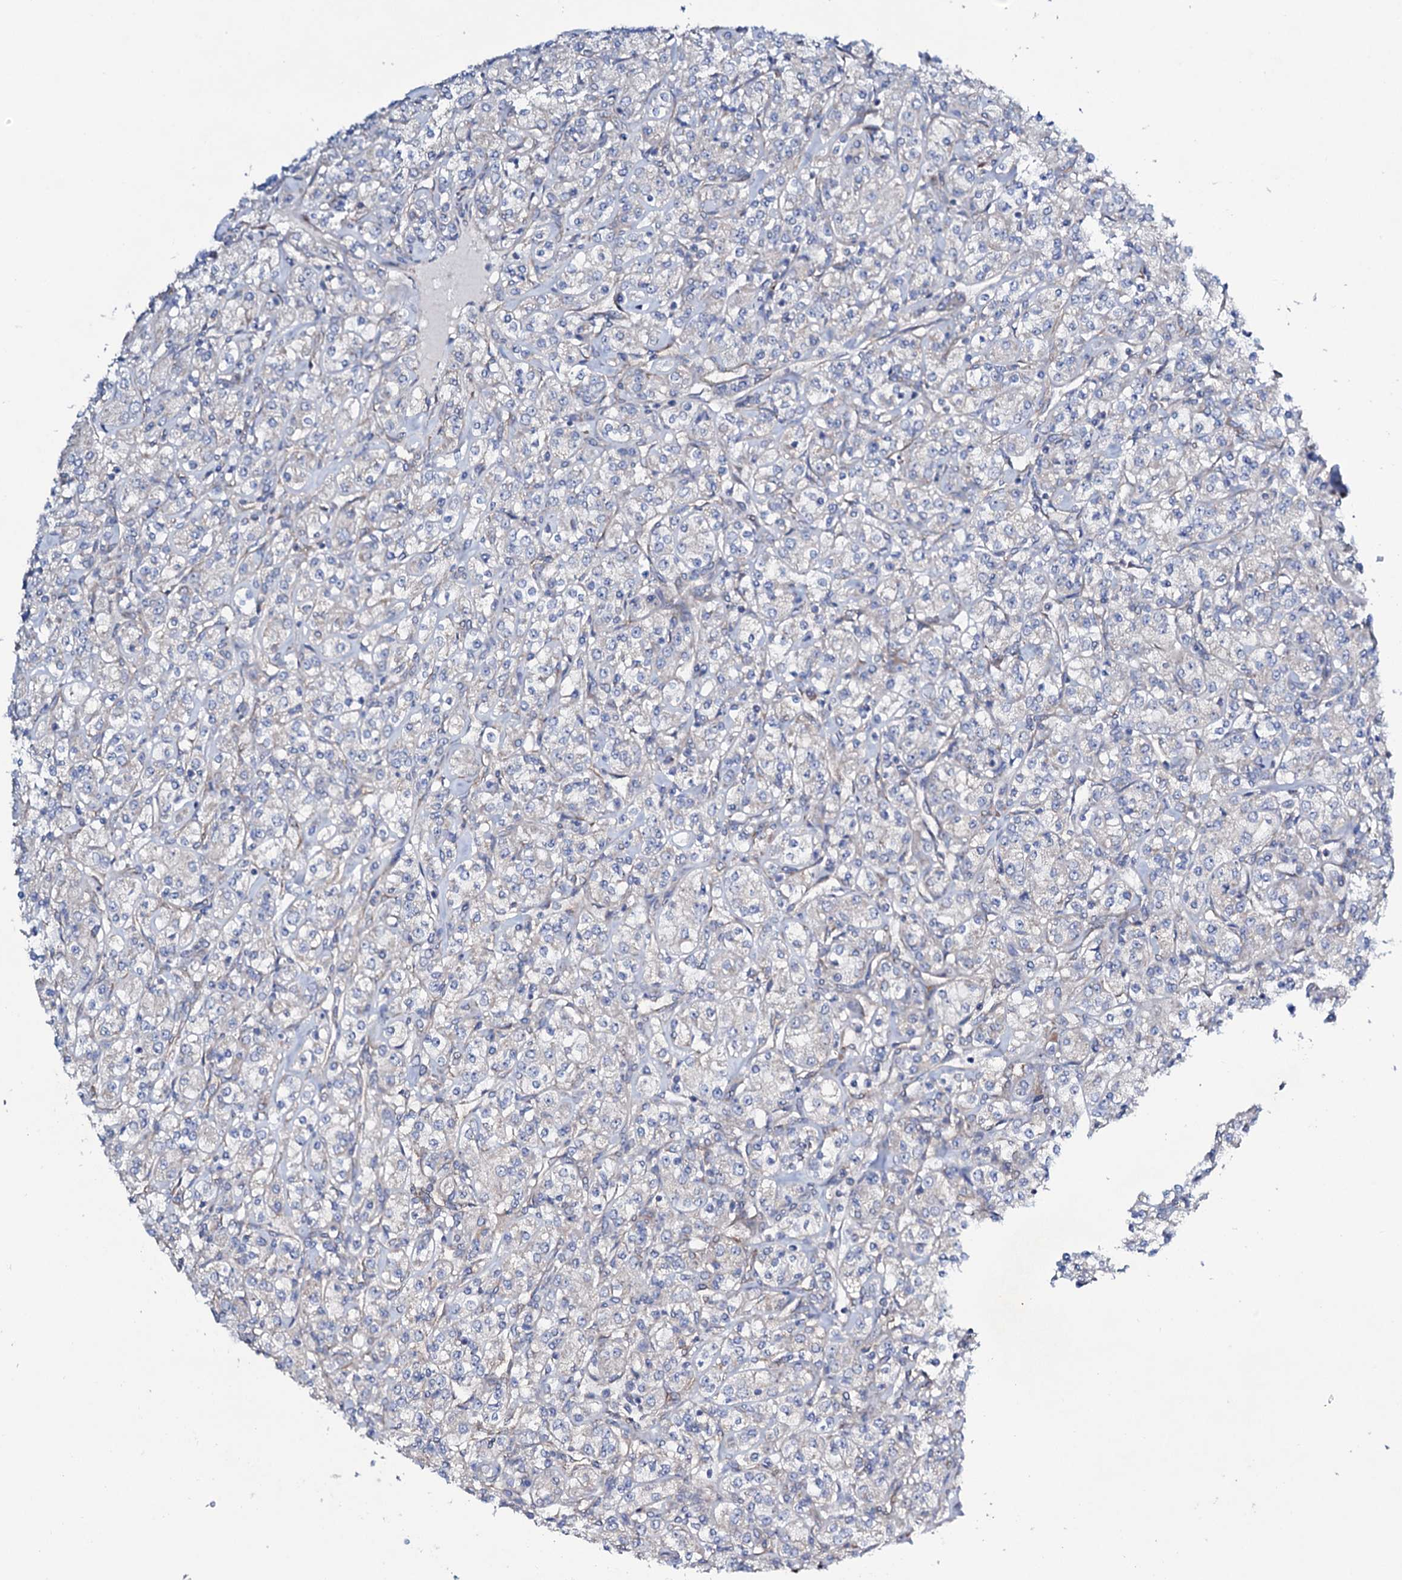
{"staining": {"intensity": "negative", "quantity": "none", "location": "none"}, "tissue": "renal cancer", "cell_type": "Tumor cells", "image_type": "cancer", "snomed": [{"axis": "morphology", "description": "Adenocarcinoma, NOS"}, {"axis": "topography", "description": "Kidney"}], "caption": "Immunohistochemistry of human renal cancer (adenocarcinoma) reveals no positivity in tumor cells. Brightfield microscopy of immunohistochemistry stained with DAB (3,3'-diaminobenzidine) (brown) and hematoxylin (blue), captured at high magnification.", "gene": "STARD13", "patient": {"sex": "male", "age": 77}}